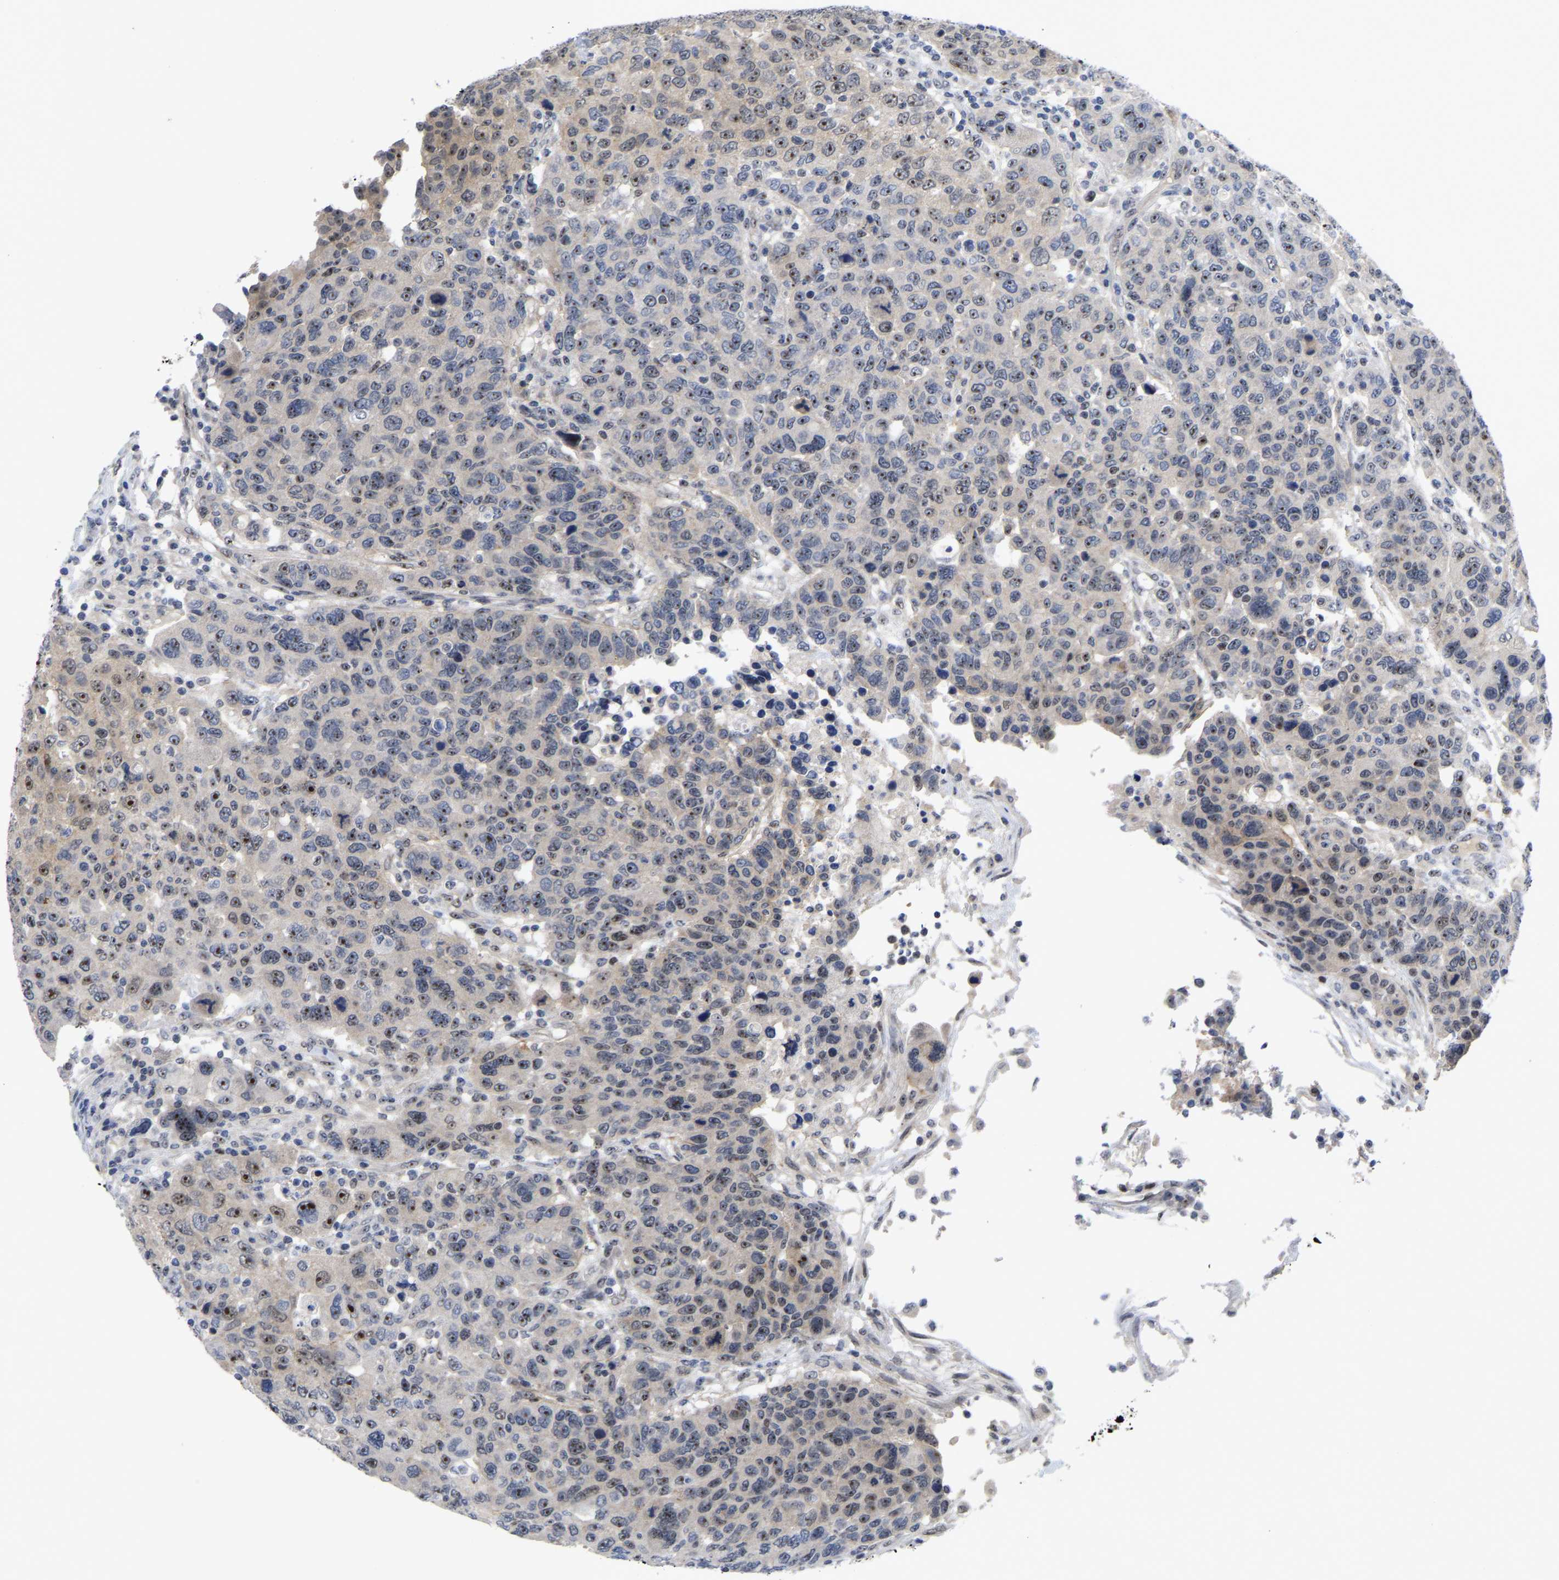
{"staining": {"intensity": "moderate", "quantity": "25%-75%", "location": "nuclear"}, "tissue": "breast cancer", "cell_type": "Tumor cells", "image_type": "cancer", "snomed": [{"axis": "morphology", "description": "Duct carcinoma"}, {"axis": "topography", "description": "Breast"}], "caption": "Protein staining reveals moderate nuclear expression in about 25%-75% of tumor cells in breast intraductal carcinoma.", "gene": "NLE1", "patient": {"sex": "female", "age": 37}}